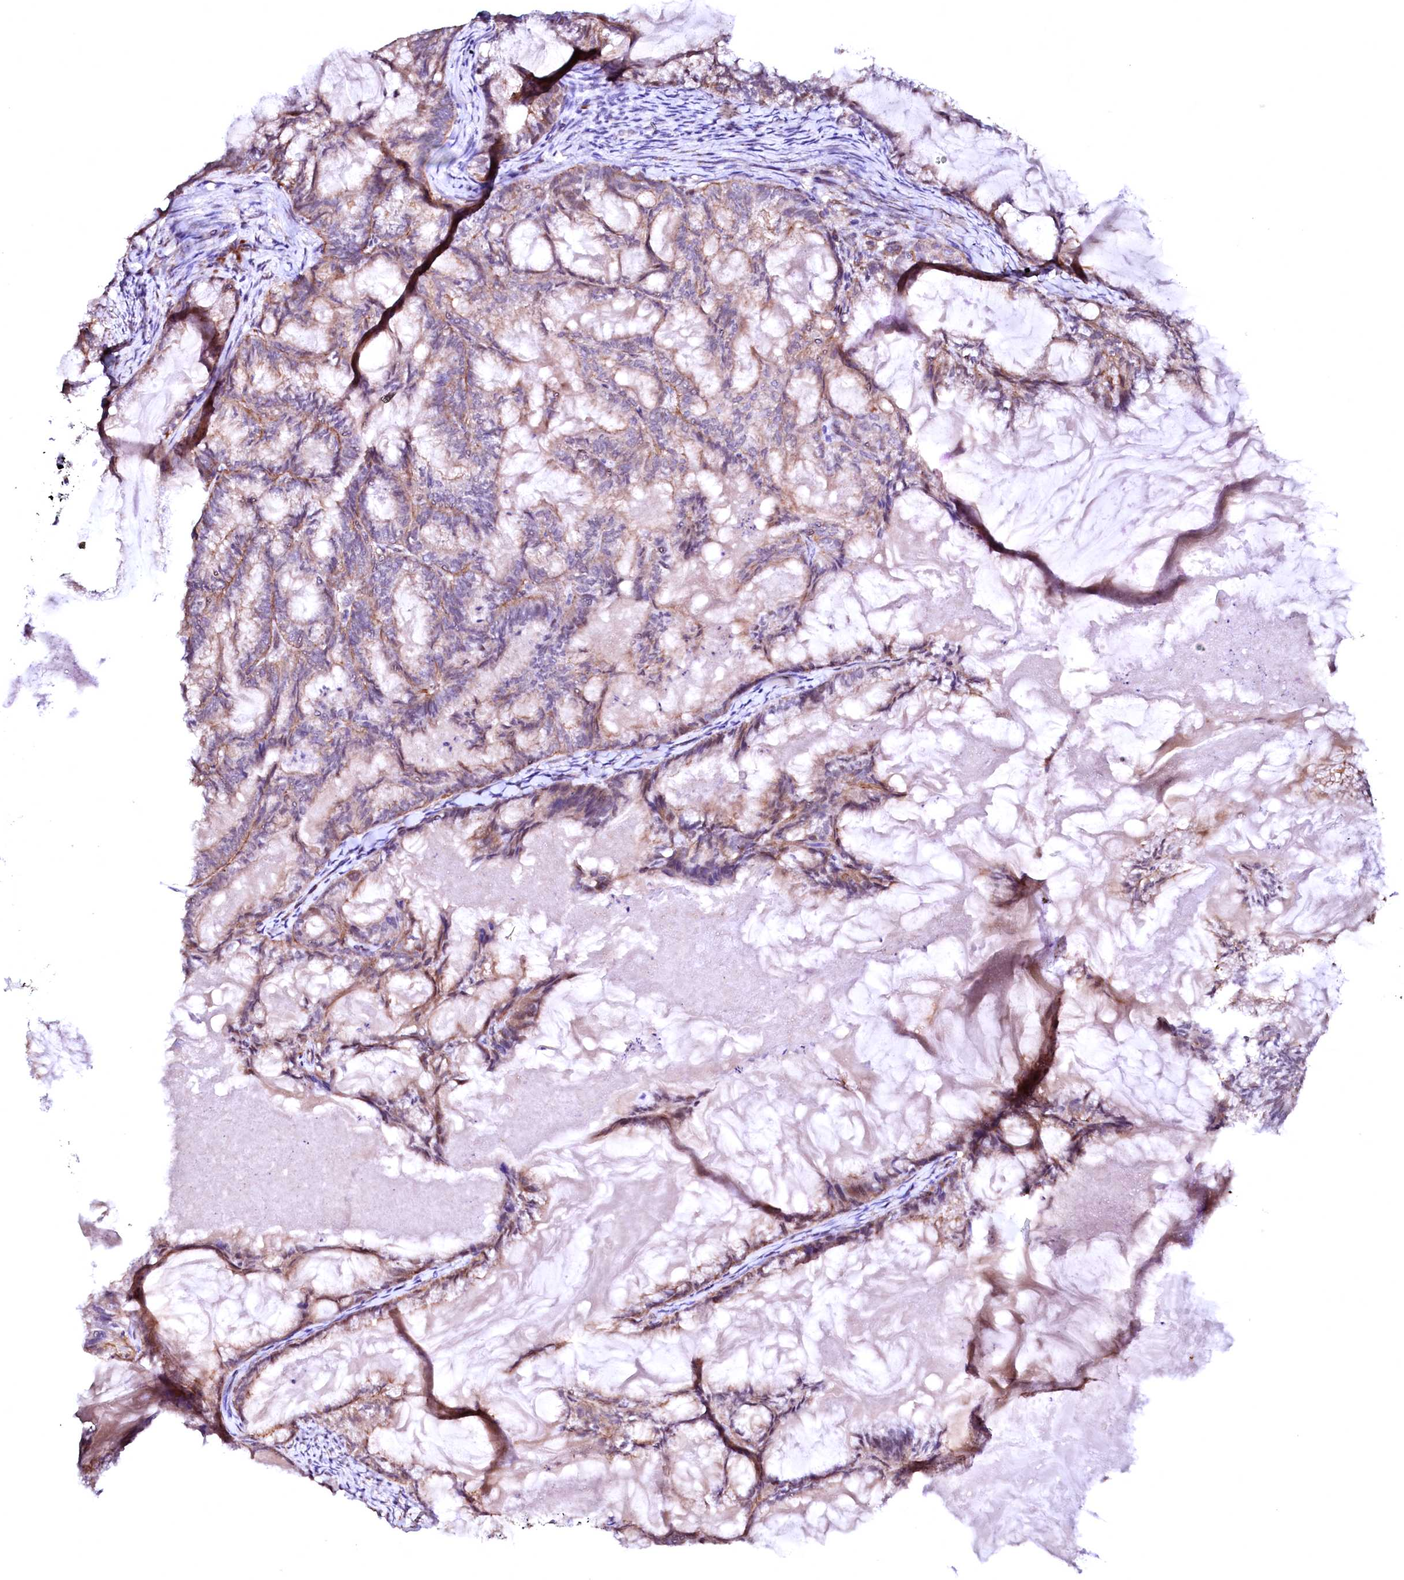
{"staining": {"intensity": "weak", "quantity": "25%-75%", "location": "cytoplasmic/membranous"}, "tissue": "endometrial cancer", "cell_type": "Tumor cells", "image_type": "cancer", "snomed": [{"axis": "morphology", "description": "Adenocarcinoma, NOS"}, {"axis": "topography", "description": "Endometrium"}], "caption": "An image showing weak cytoplasmic/membranous positivity in approximately 25%-75% of tumor cells in endometrial cancer (adenocarcinoma), as visualized by brown immunohistochemical staining.", "gene": "GPR176", "patient": {"sex": "female", "age": 86}}